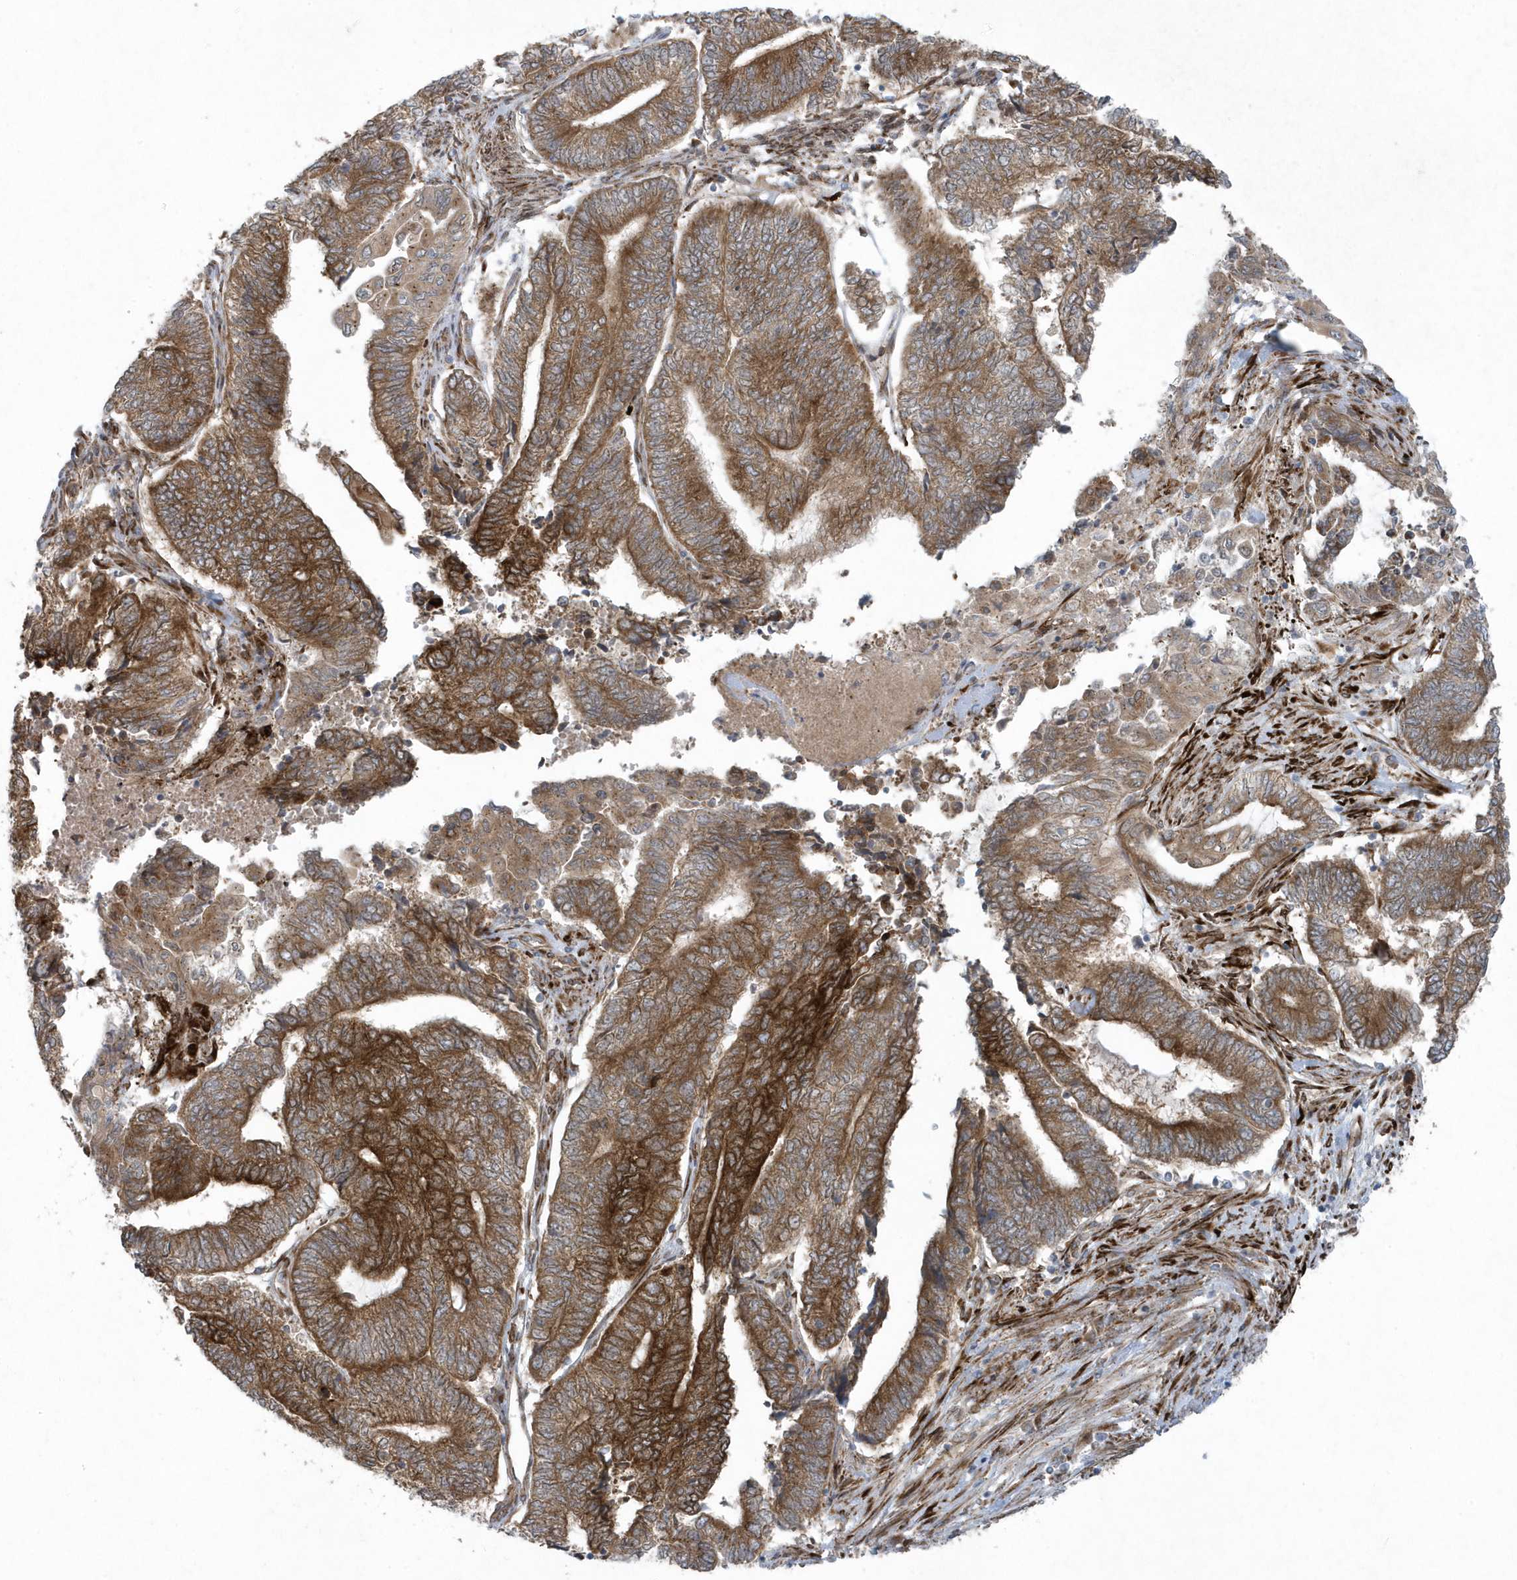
{"staining": {"intensity": "moderate", "quantity": ">75%", "location": "cytoplasmic/membranous"}, "tissue": "endometrial cancer", "cell_type": "Tumor cells", "image_type": "cancer", "snomed": [{"axis": "morphology", "description": "Adenocarcinoma, NOS"}, {"axis": "topography", "description": "Uterus"}, {"axis": "topography", "description": "Endometrium"}], "caption": "This micrograph reveals endometrial cancer stained with immunohistochemistry (IHC) to label a protein in brown. The cytoplasmic/membranous of tumor cells show moderate positivity for the protein. Nuclei are counter-stained blue.", "gene": "FAM98A", "patient": {"sex": "female", "age": 70}}